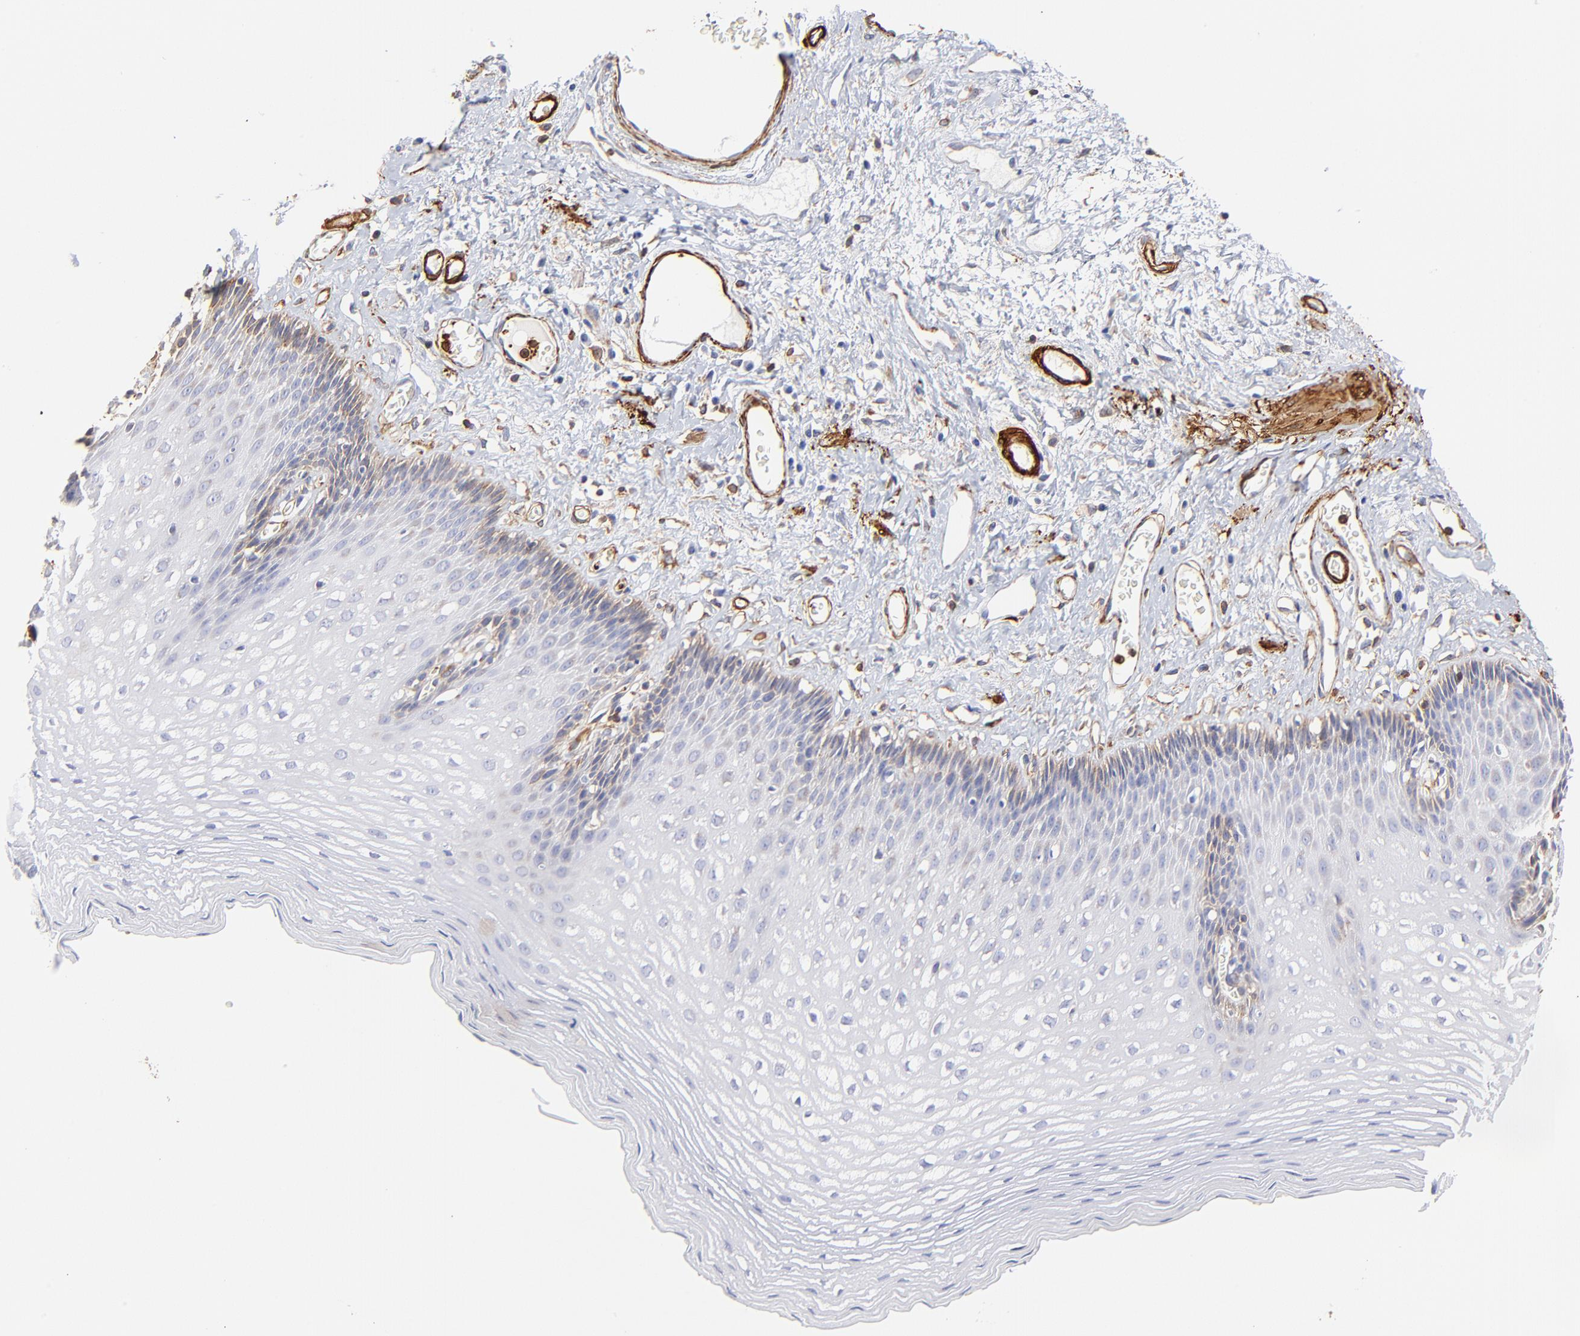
{"staining": {"intensity": "weak", "quantity": "<25%", "location": "cytoplasmic/membranous"}, "tissue": "esophagus", "cell_type": "Squamous epithelial cells", "image_type": "normal", "snomed": [{"axis": "morphology", "description": "Normal tissue, NOS"}, {"axis": "topography", "description": "Esophagus"}], "caption": "There is no significant staining in squamous epithelial cells of esophagus. Nuclei are stained in blue.", "gene": "FLNA", "patient": {"sex": "female", "age": 70}}